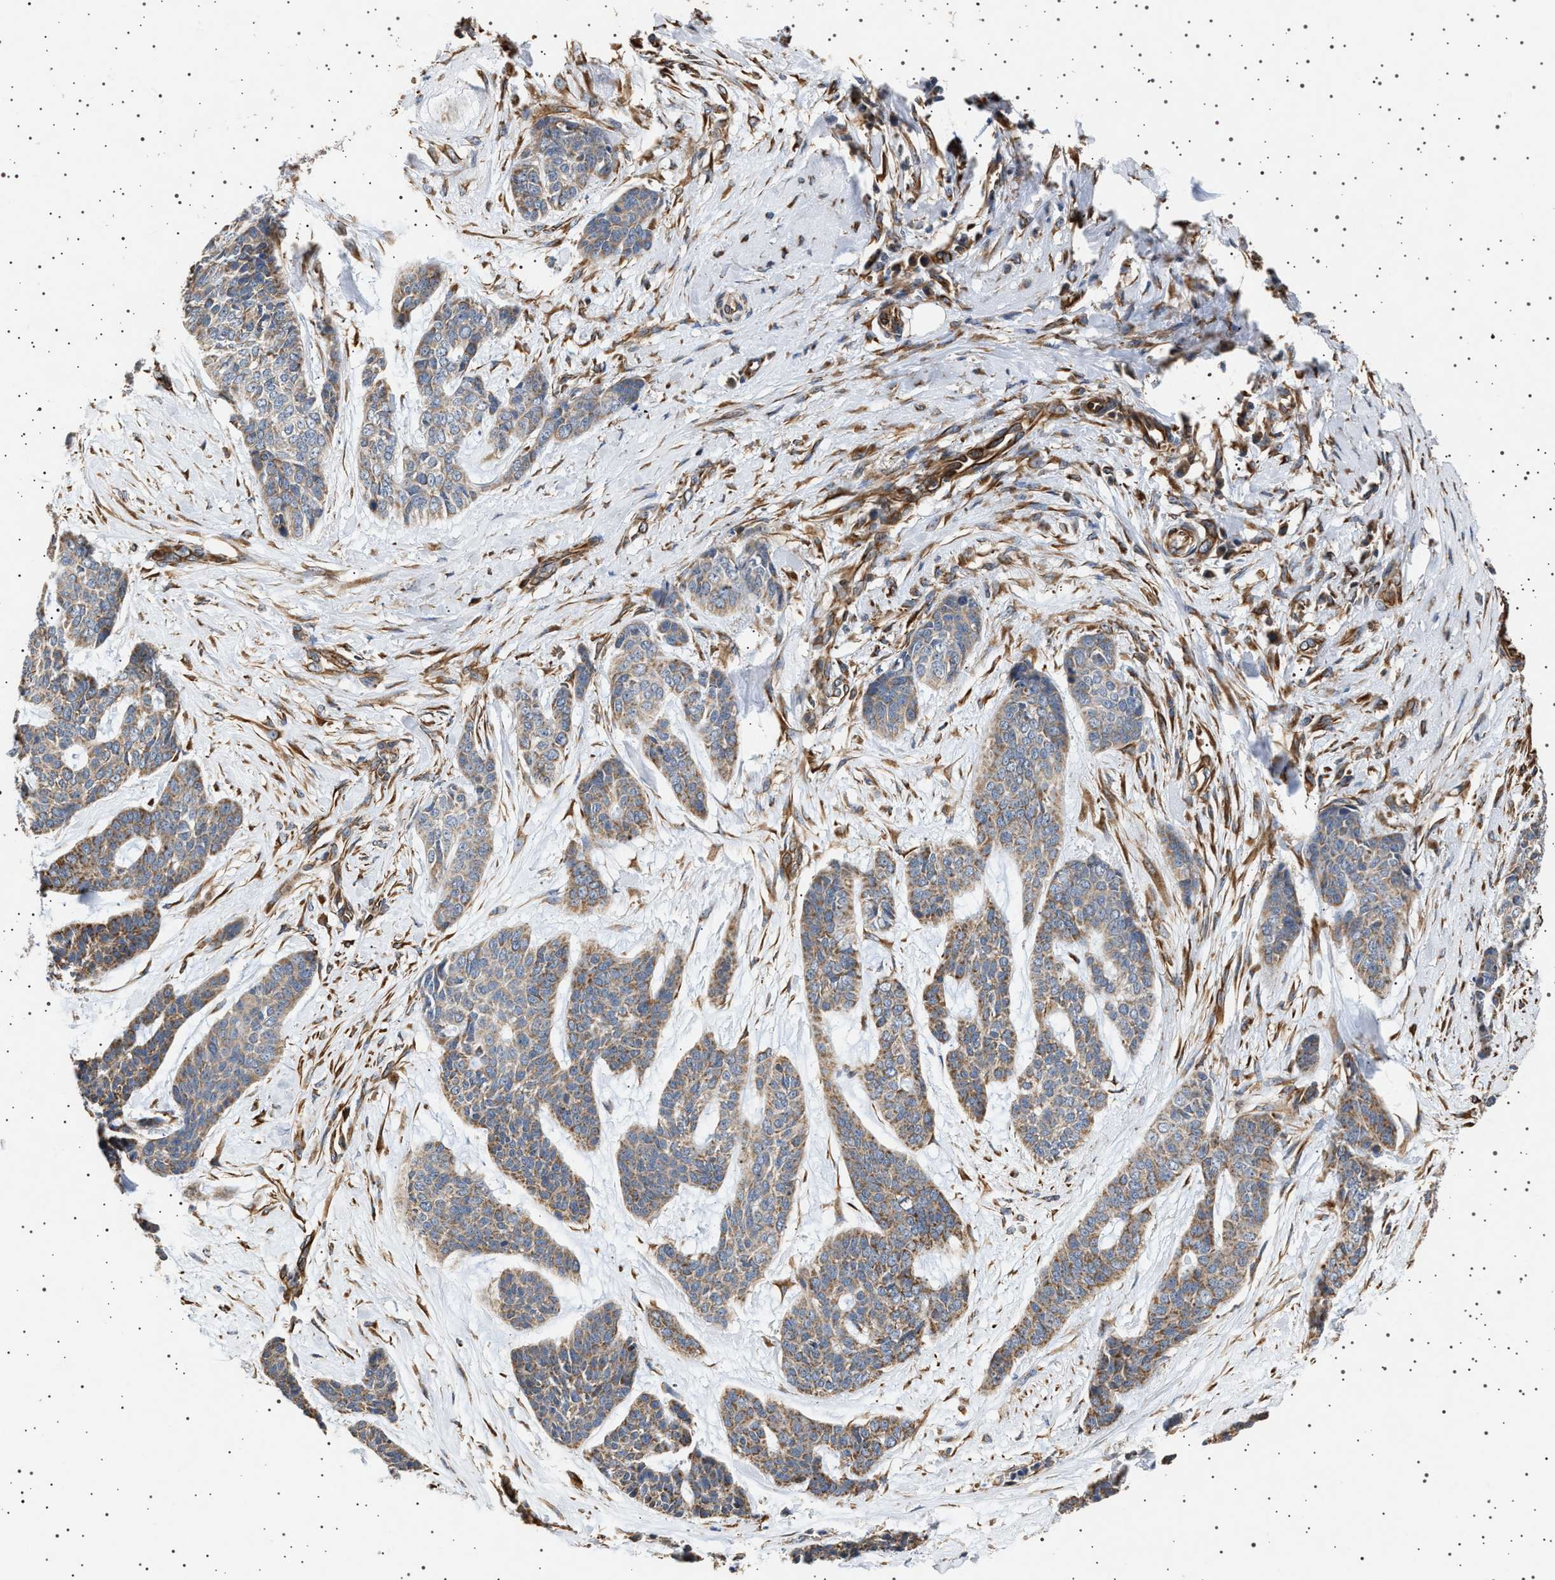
{"staining": {"intensity": "weak", "quantity": ">75%", "location": "cytoplasmic/membranous"}, "tissue": "skin cancer", "cell_type": "Tumor cells", "image_type": "cancer", "snomed": [{"axis": "morphology", "description": "Basal cell carcinoma"}, {"axis": "topography", "description": "Skin"}], "caption": "This is a micrograph of IHC staining of skin cancer (basal cell carcinoma), which shows weak staining in the cytoplasmic/membranous of tumor cells.", "gene": "TRUB2", "patient": {"sex": "female", "age": 64}}